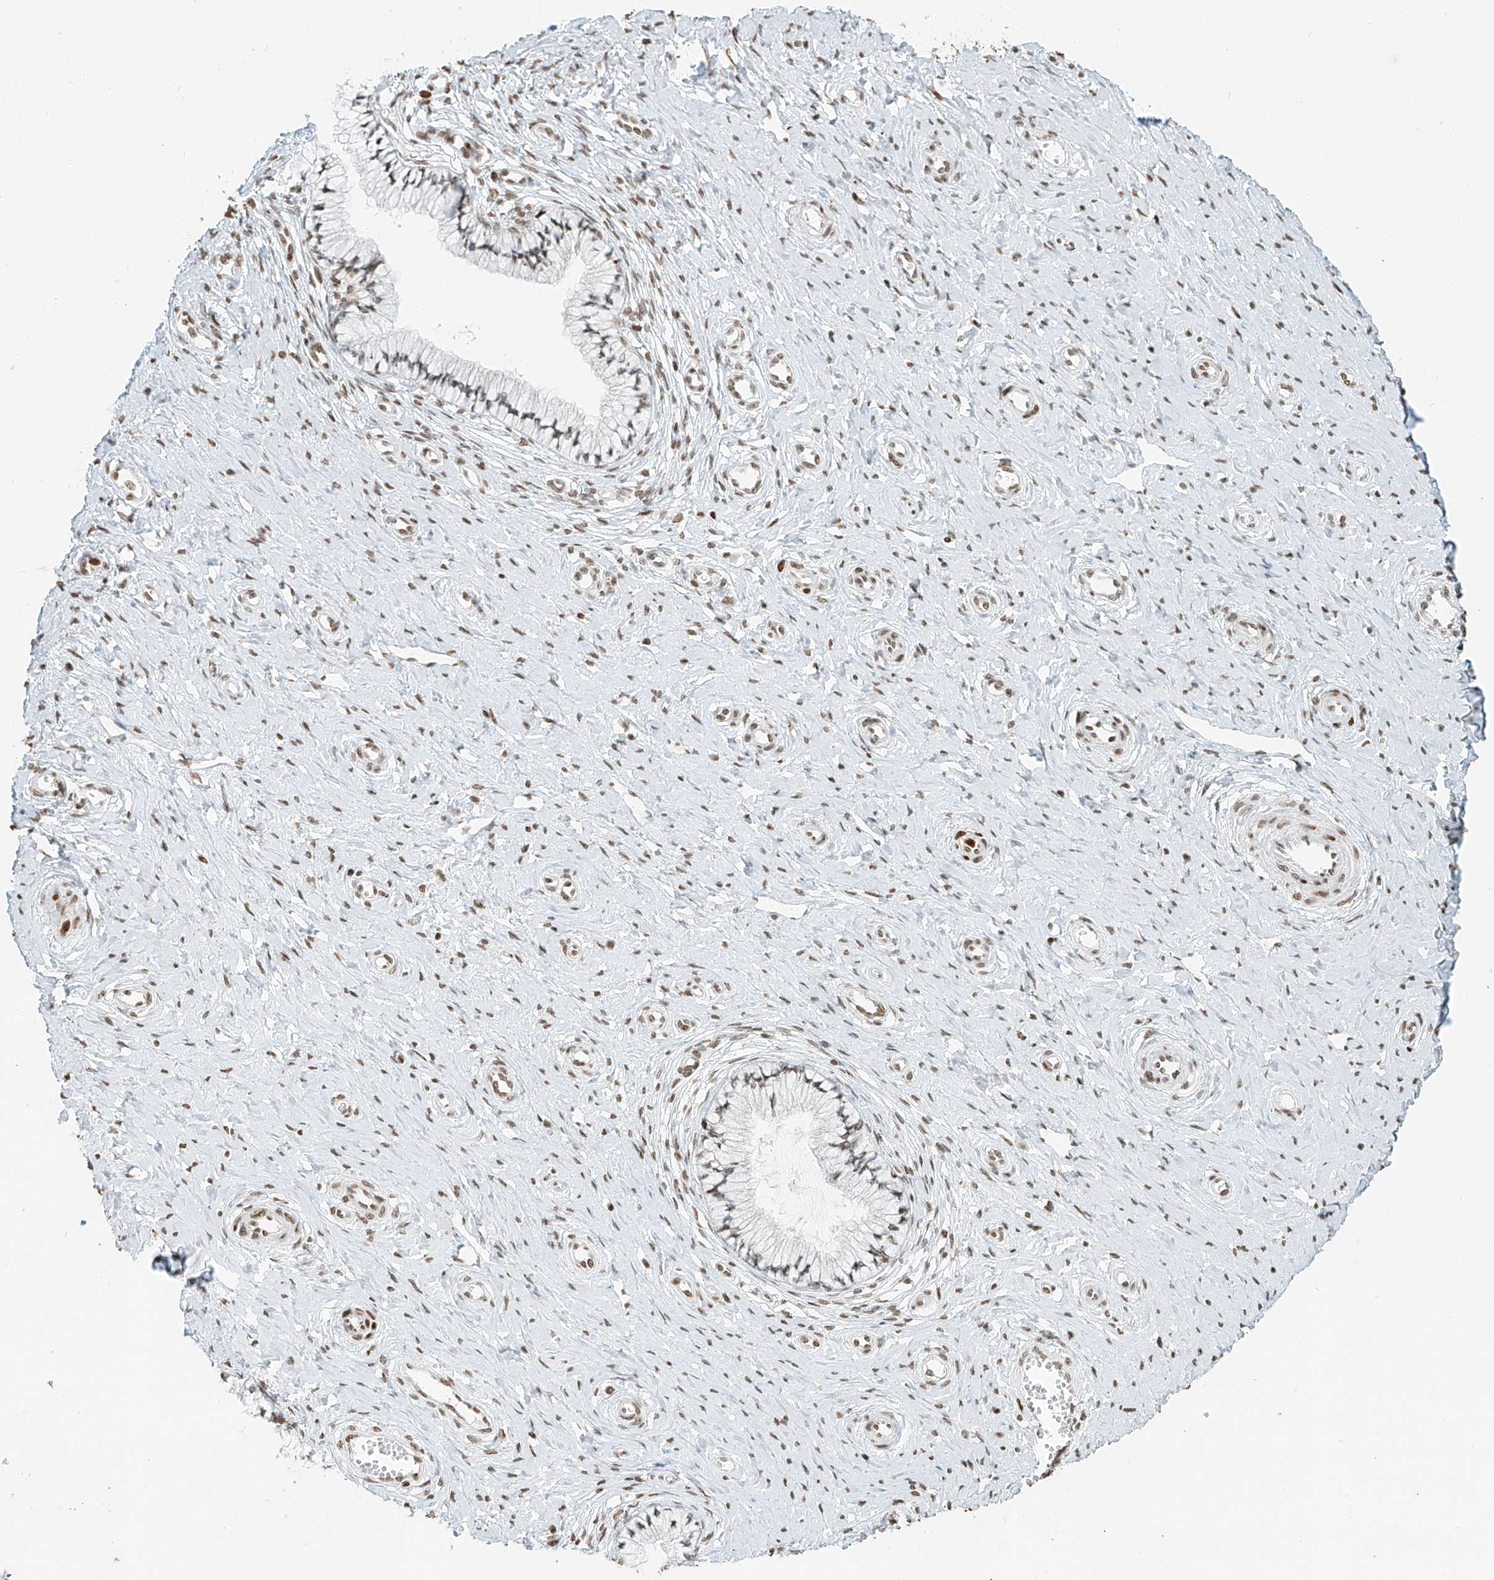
{"staining": {"intensity": "negative", "quantity": "none", "location": "none"}, "tissue": "cervix", "cell_type": "Glandular cells", "image_type": "normal", "snomed": [{"axis": "morphology", "description": "Normal tissue, NOS"}, {"axis": "topography", "description": "Cervix"}], "caption": "This micrograph is of benign cervix stained with immunohistochemistry (IHC) to label a protein in brown with the nuclei are counter-stained blue. There is no staining in glandular cells. (DAB (3,3'-diaminobenzidine) IHC visualized using brightfield microscopy, high magnification).", "gene": "C17orf58", "patient": {"sex": "female", "age": 36}}